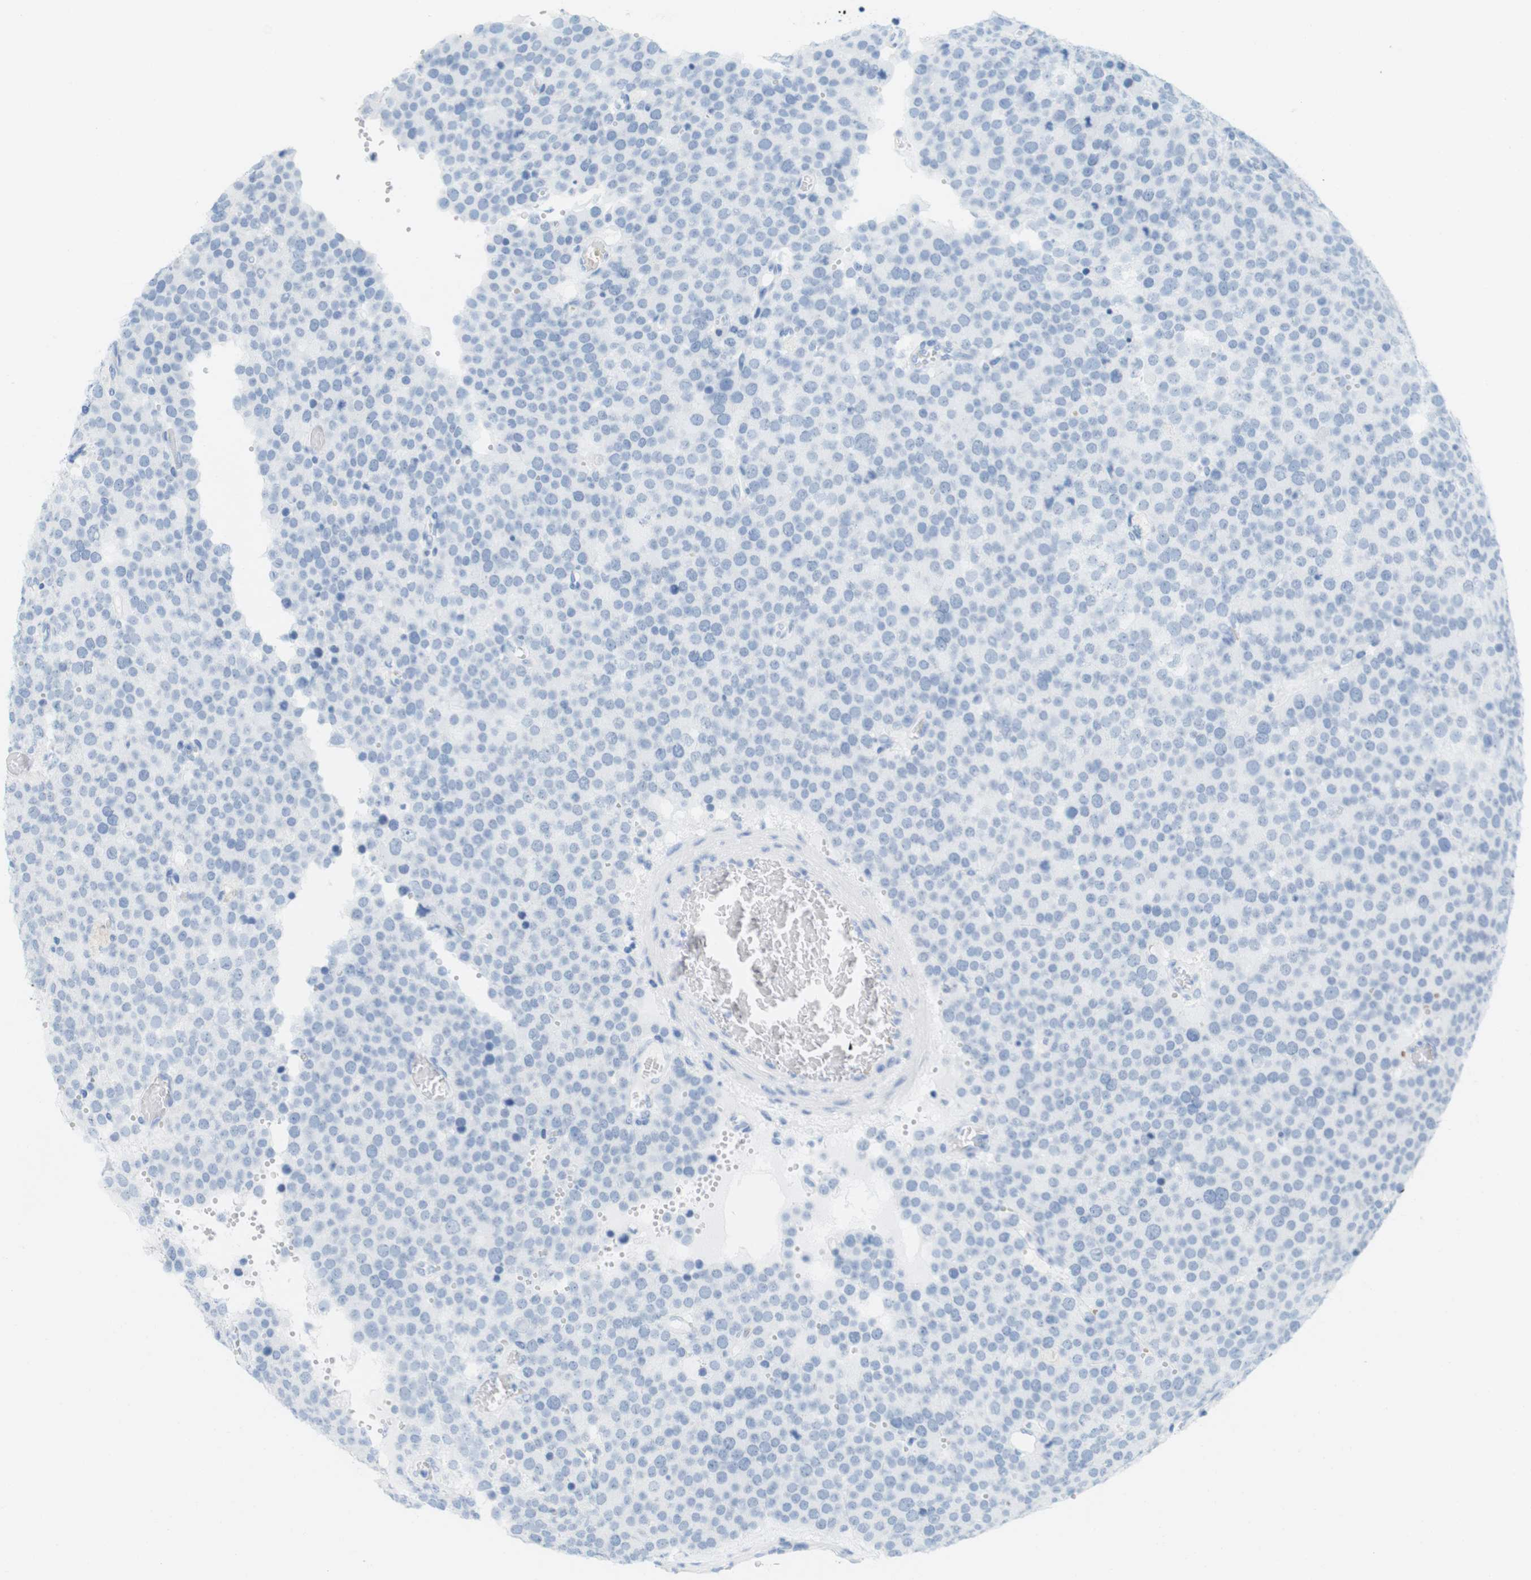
{"staining": {"intensity": "negative", "quantity": "none", "location": "none"}, "tissue": "testis cancer", "cell_type": "Tumor cells", "image_type": "cancer", "snomed": [{"axis": "morphology", "description": "Normal tissue, NOS"}, {"axis": "morphology", "description": "Seminoma, NOS"}, {"axis": "topography", "description": "Testis"}], "caption": "IHC micrograph of neoplastic tissue: human testis cancer stained with DAB displays no significant protein staining in tumor cells.", "gene": "TNNT2", "patient": {"sex": "male", "age": 71}}